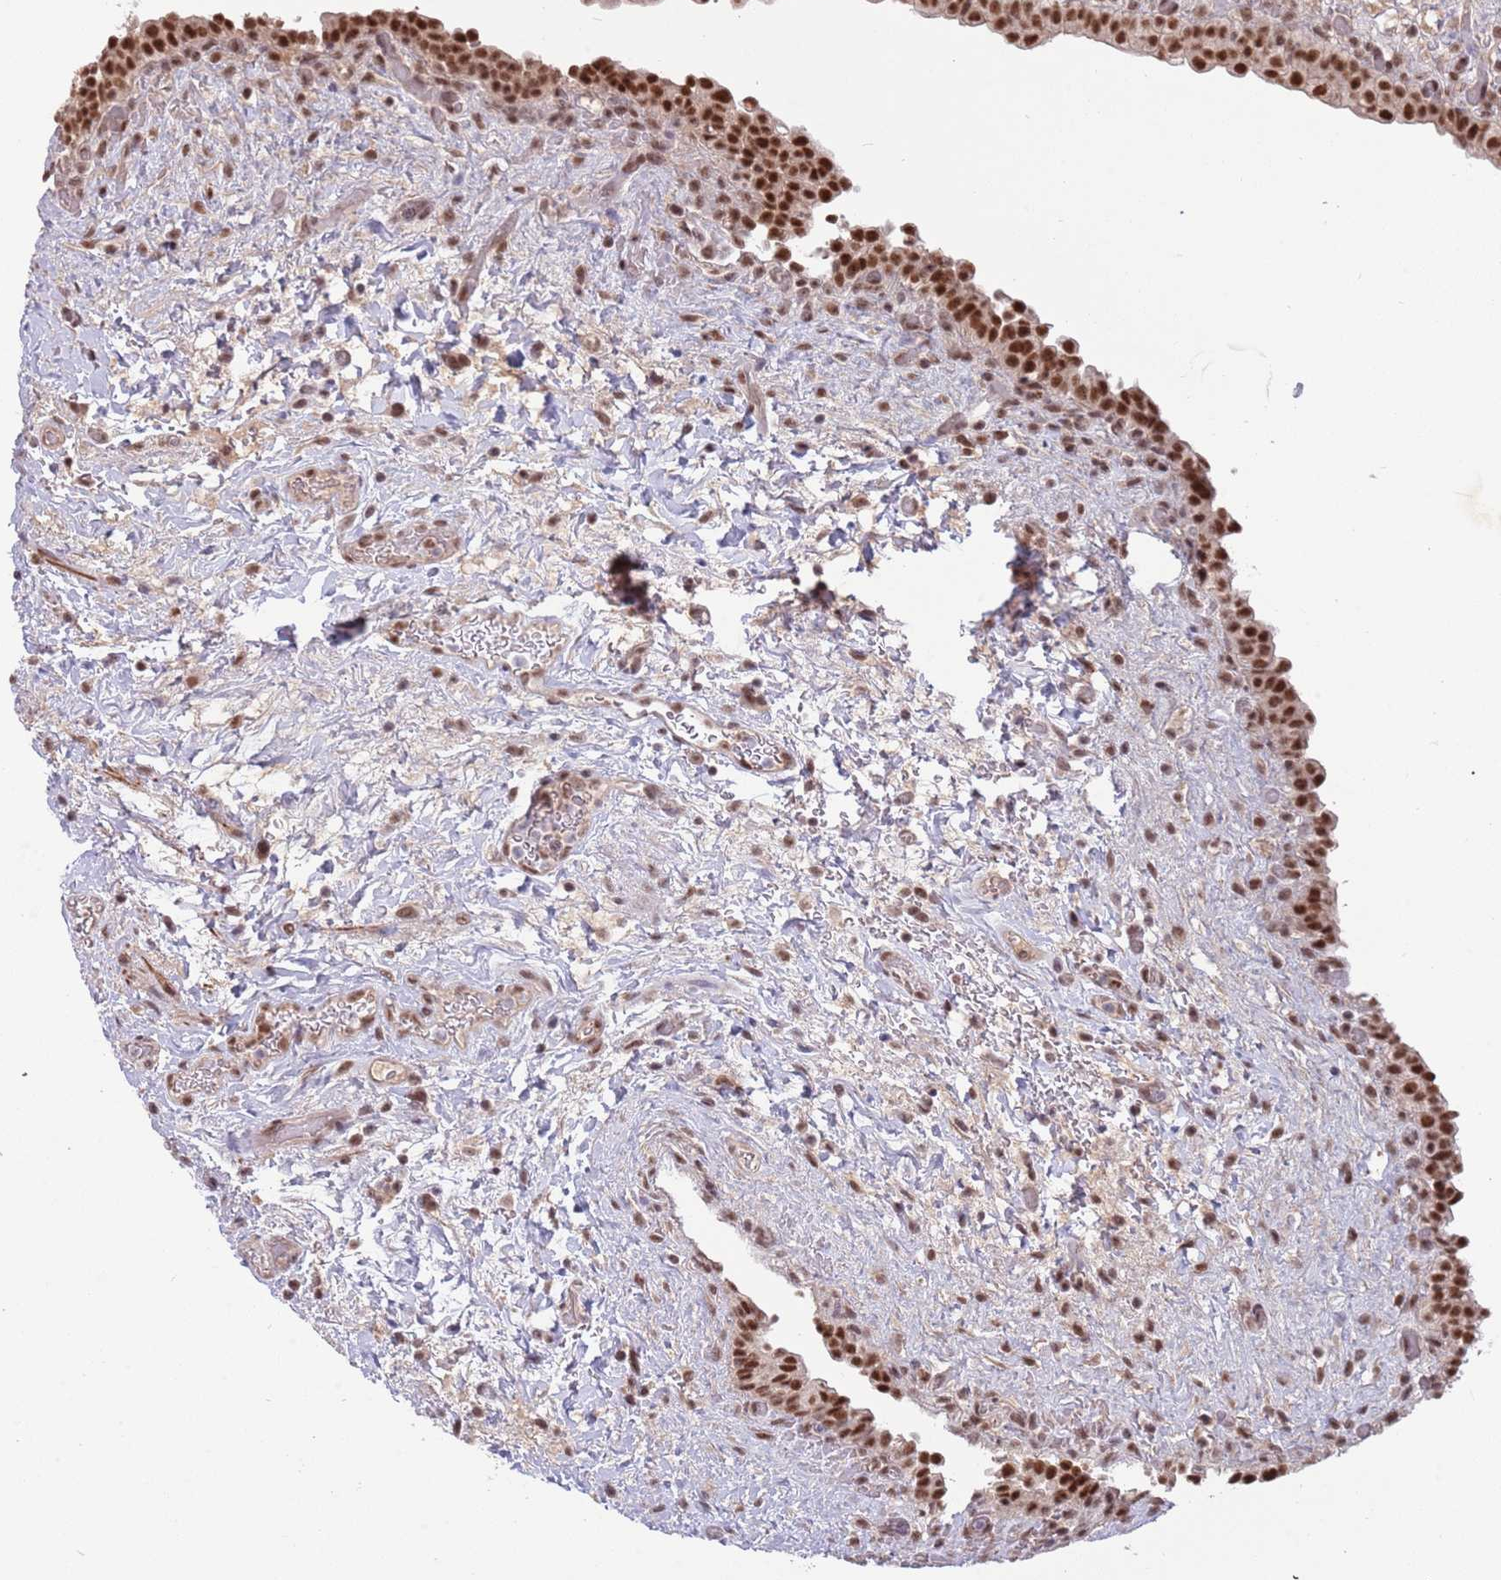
{"staining": {"intensity": "strong", "quantity": ">75%", "location": "nuclear"}, "tissue": "urinary bladder", "cell_type": "Urothelial cells", "image_type": "normal", "snomed": [{"axis": "morphology", "description": "Normal tissue, NOS"}, {"axis": "topography", "description": "Urinary bladder"}], "caption": "Strong nuclear positivity is appreciated in about >75% of urothelial cells in normal urinary bladder.", "gene": "ZBTB7A", "patient": {"sex": "male", "age": 69}}